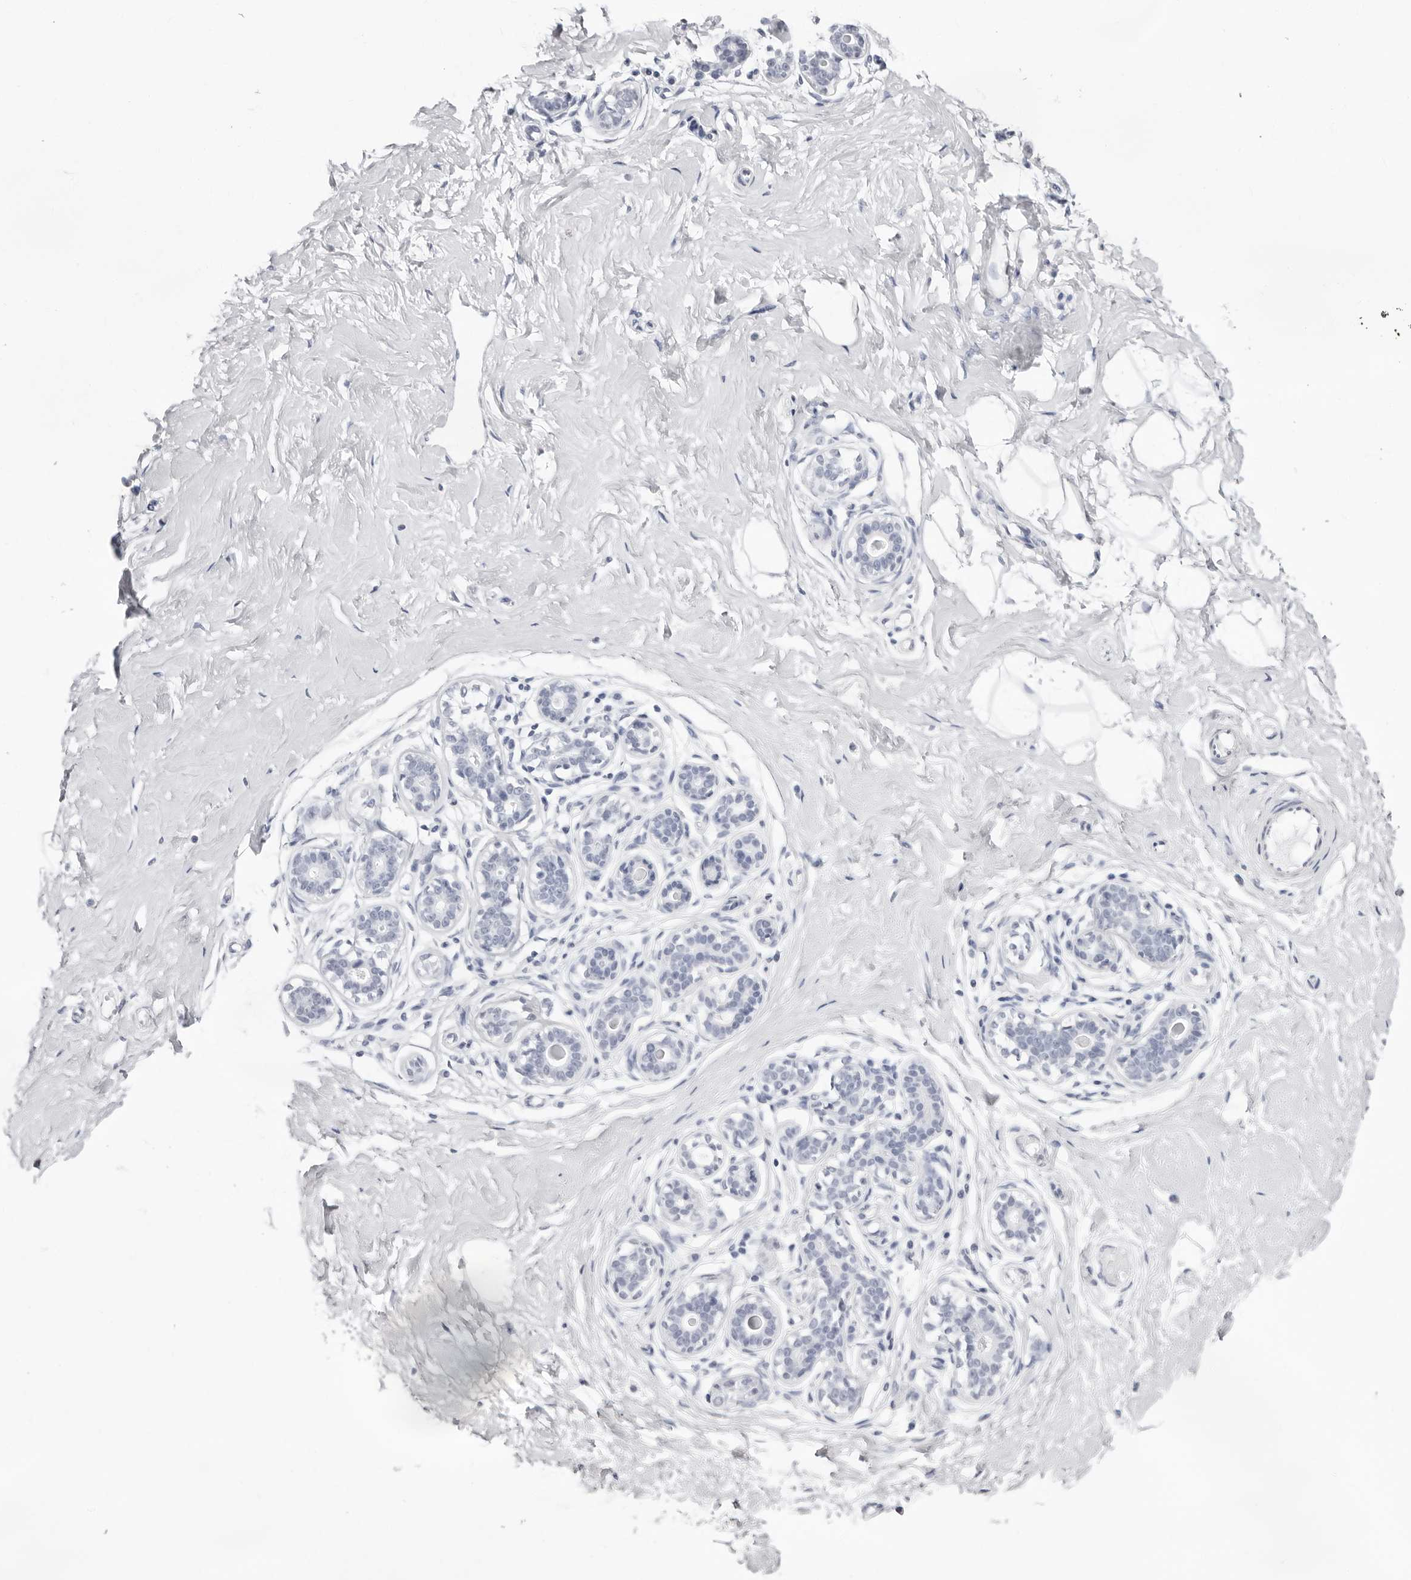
{"staining": {"intensity": "negative", "quantity": "none", "location": "none"}, "tissue": "breast", "cell_type": "Adipocytes", "image_type": "normal", "snomed": [{"axis": "morphology", "description": "Normal tissue, NOS"}, {"axis": "morphology", "description": "Adenoma, NOS"}, {"axis": "topography", "description": "Breast"}], "caption": "IHC photomicrograph of normal human breast stained for a protein (brown), which displays no expression in adipocytes.", "gene": "INSL3", "patient": {"sex": "female", "age": 23}}